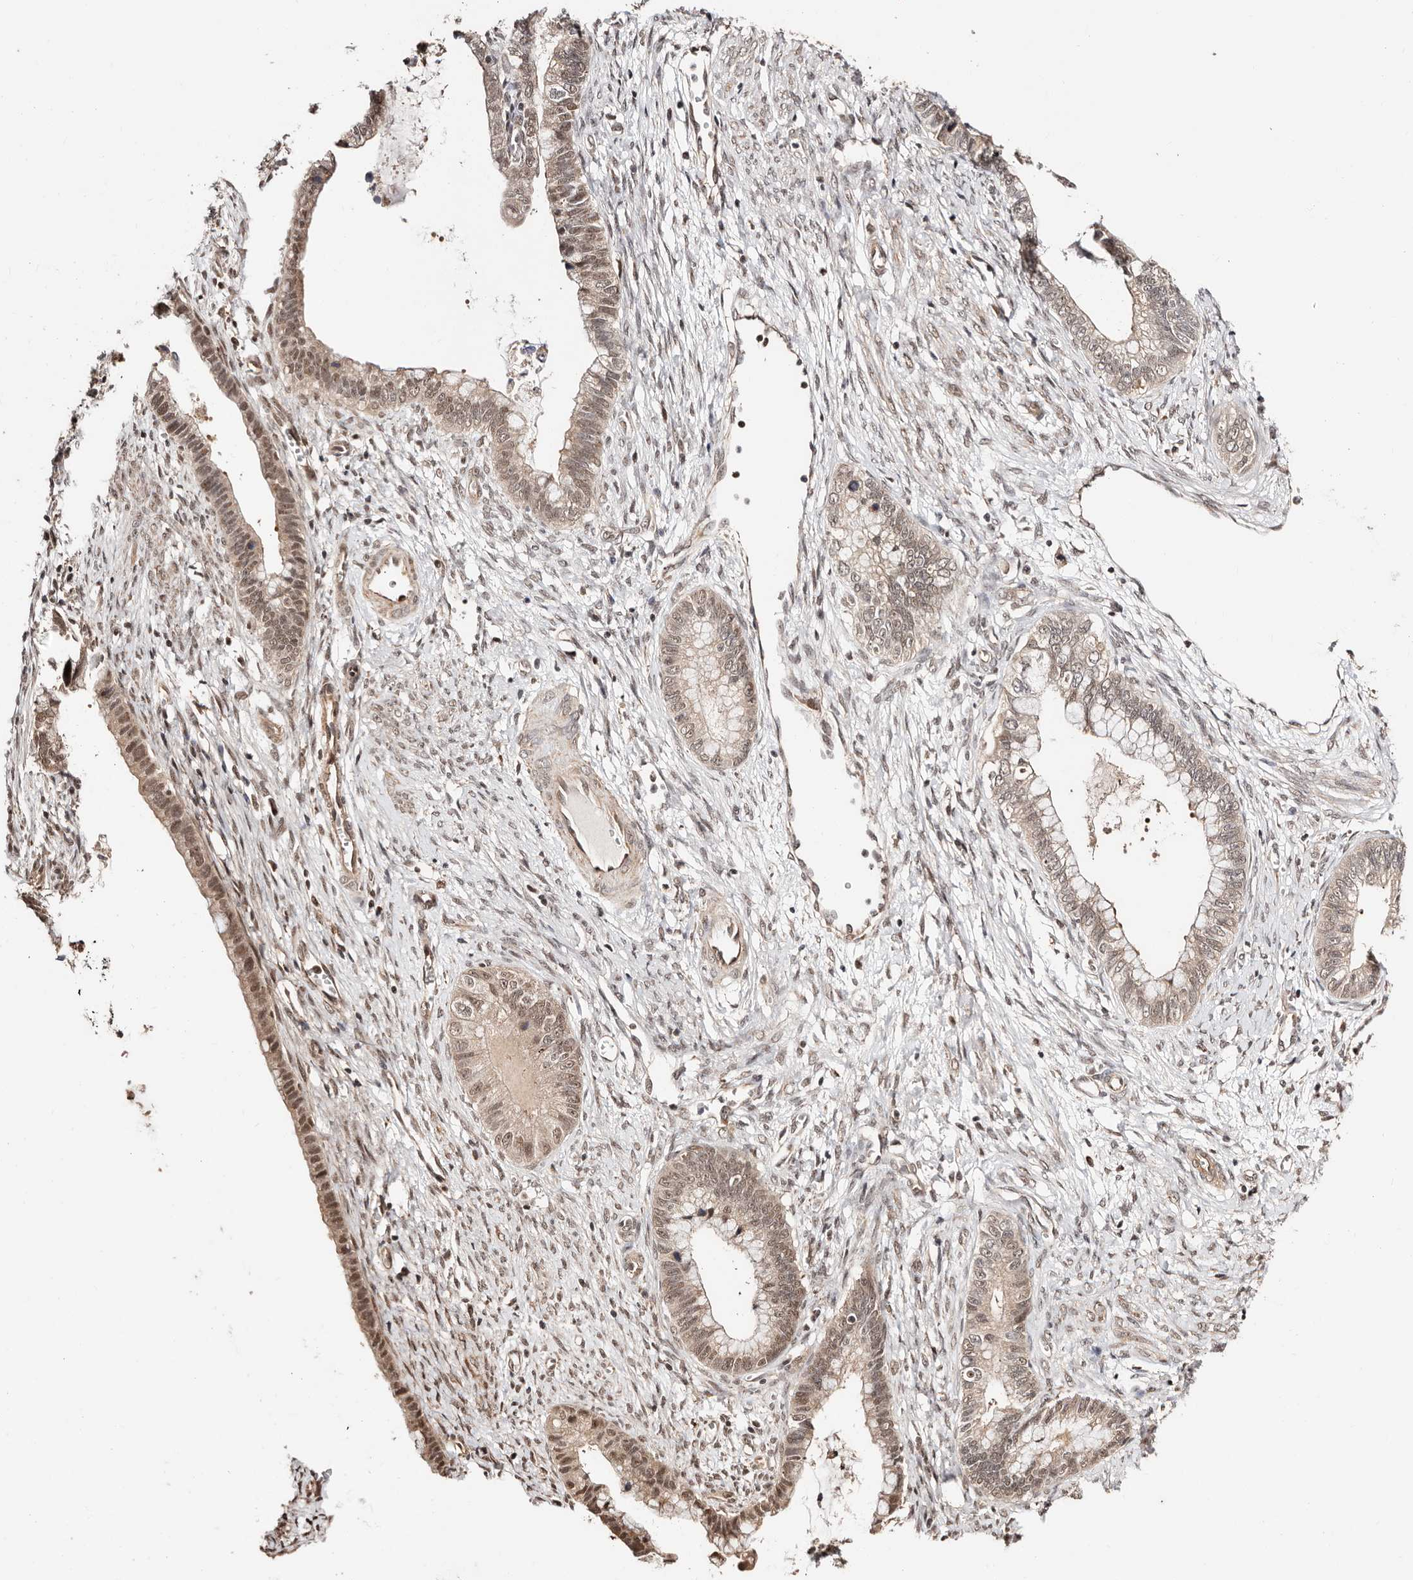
{"staining": {"intensity": "moderate", "quantity": ">75%", "location": "nuclear"}, "tissue": "cervical cancer", "cell_type": "Tumor cells", "image_type": "cancer", "snomed": [{"axis": "morphology", "description": "Adenocarcinoma, NOS"}, {"axis": "topography", "description": "Cervix"}], "caption": "There is medium levels of moderate nuclear staining in tumor cells of cervical adenocarcinoma, as demonstrated by immunohistochemical staining (brown color).", "gene": "CTNNBL1", "patient": {"sex": "female", "age": 44}}